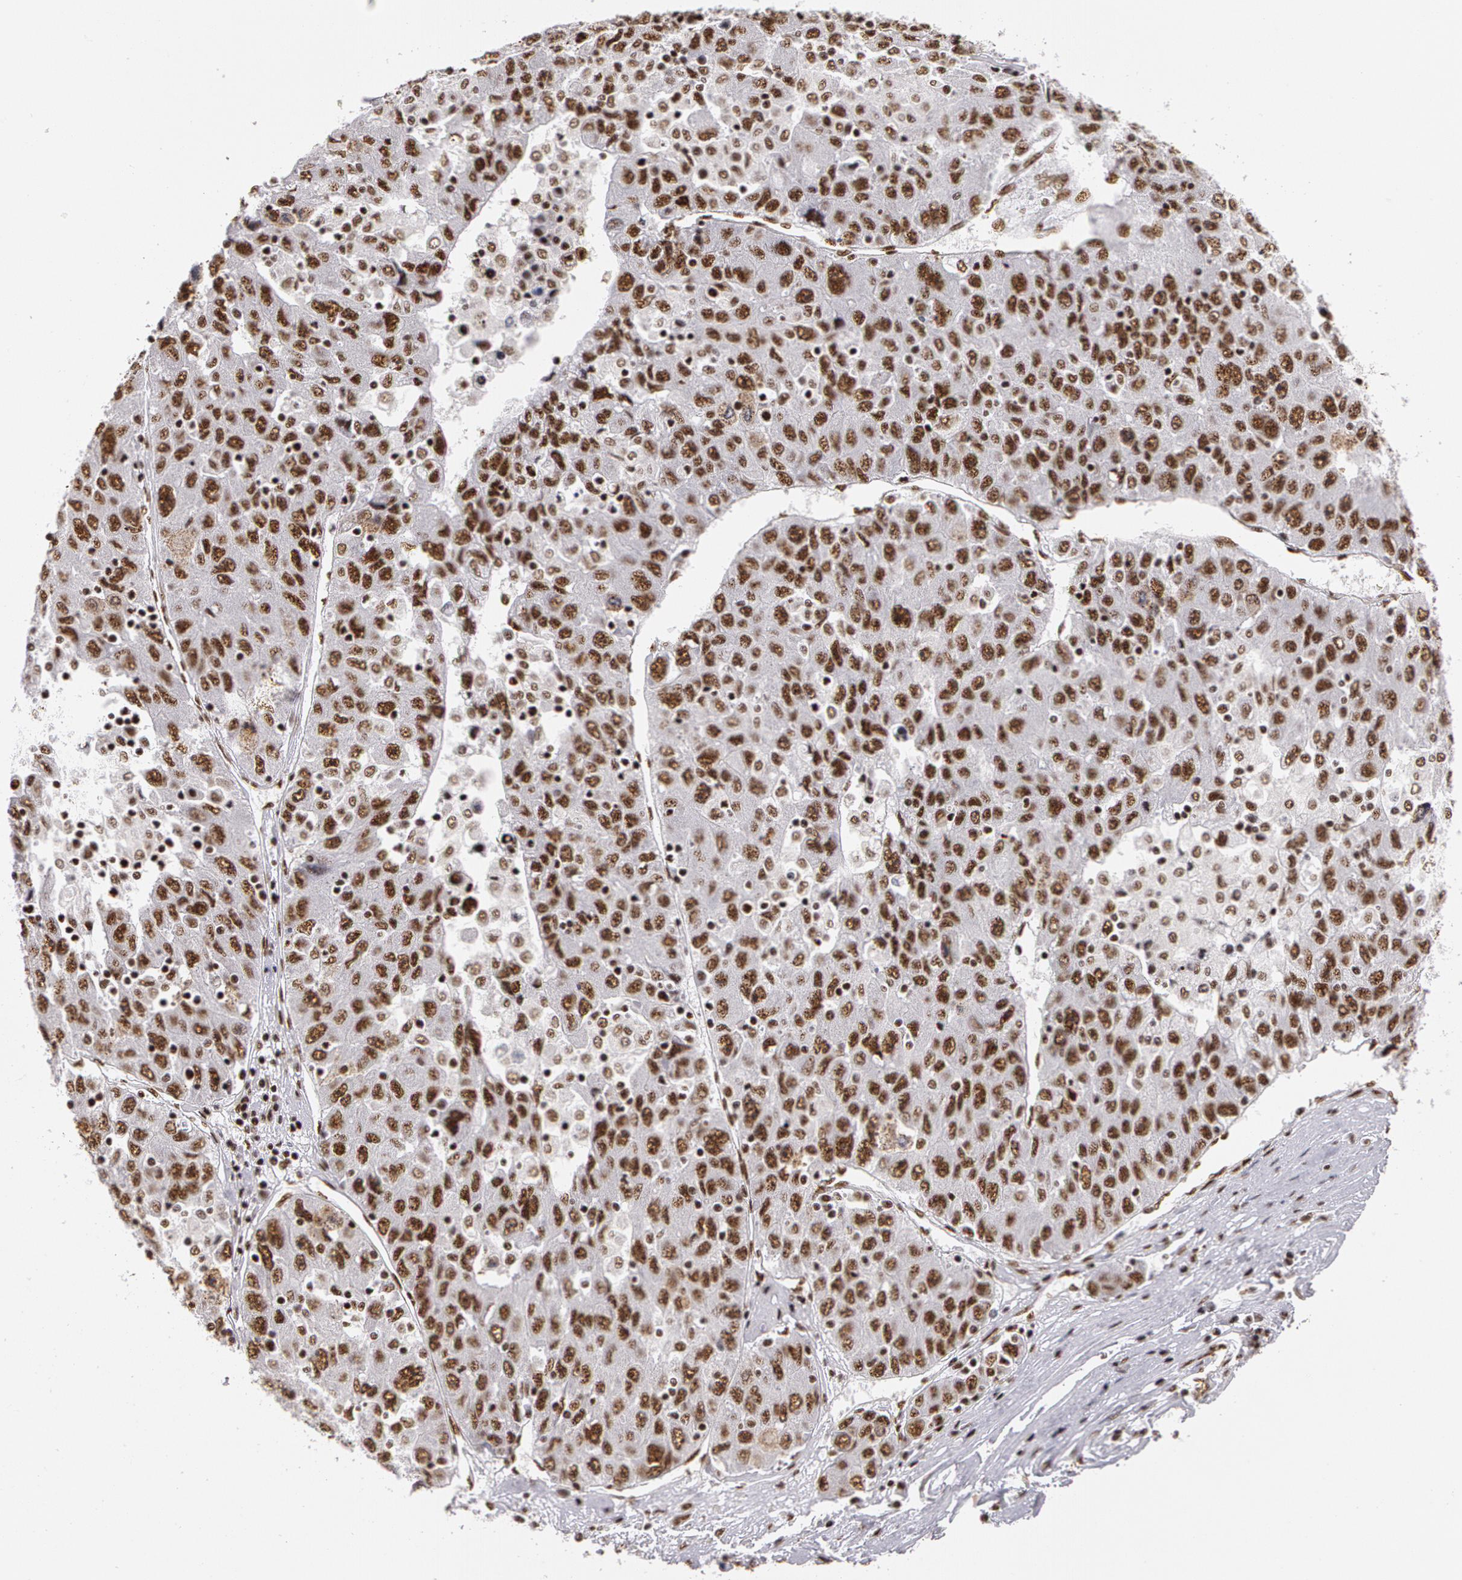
{"staining": {"intensity": "strong", "quantity": ">75%", "location": "nuclear"}, "tissue": "liver cancer", "cell_type": "Tumor cells", "image_type": "cancer", "snomed": [{"axis": "morphology", "description": "Carcinoma, Hepatocellular, NOS"}, {"axis": "topography", "description": "Liver"}], "caption": "An IHC micrograph of tumor tissue is shown. Protein staining in brown shows strong nuclear positivity in liver hepatocellular carcinoma within tumor cells.", "gene": "PNN", "patient": {"sex": "male", "age": 49}}